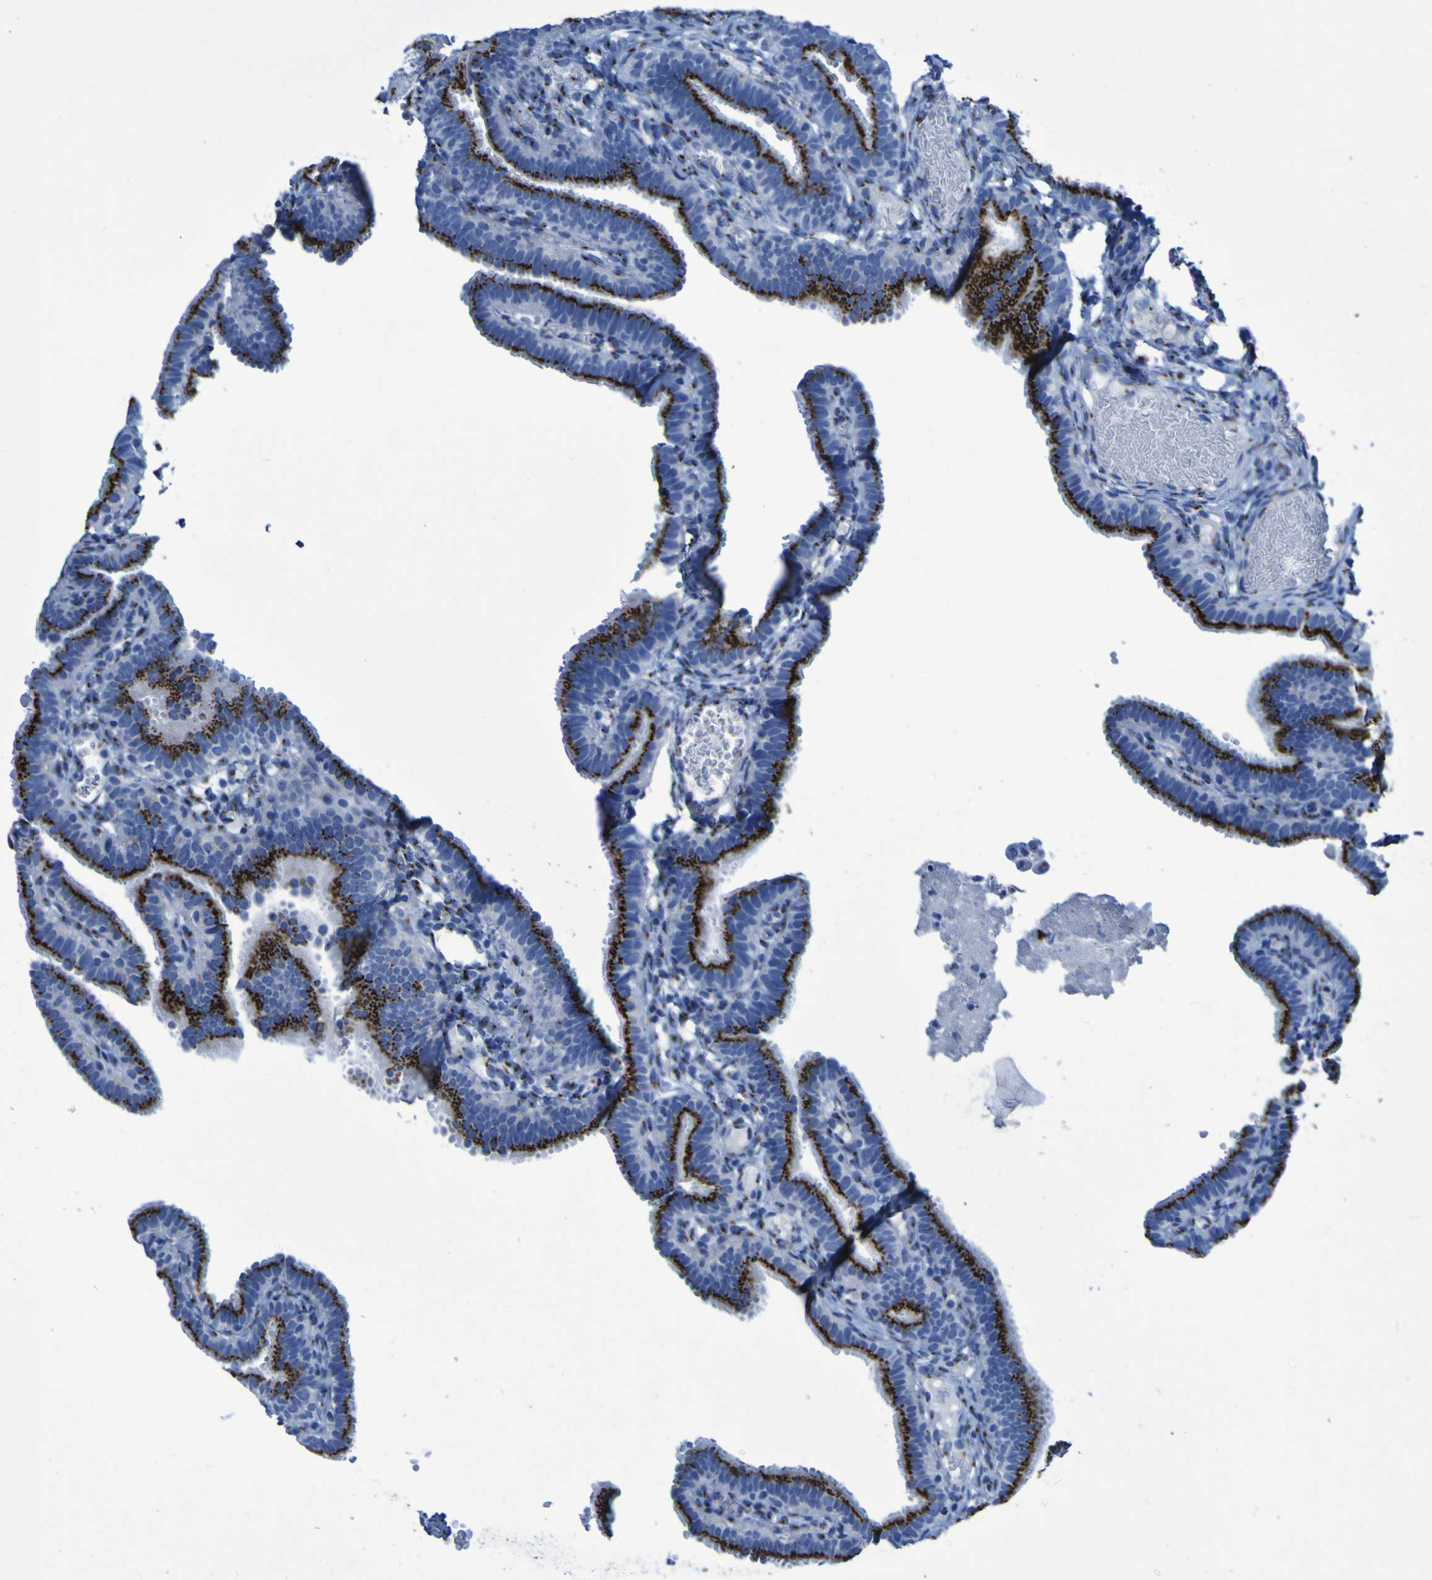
{"staining": {"intensity": "strong", "quantity": ">75%", "location": "cytoplasmic/membranous"}, "tissue": "fallopian tube", "cell_type": "Glandular cells", "image_type": "normal", "snomed": [{"axis": "morphology", "description": "Normal tissue, NOS"}, {"axis": "topography", "description": "Fallopian tube"}, {"axis": "topography", "description": "Placenta"}], "caption": "Glandular cells reveal high levels of strong cytoplasmic/membranous positivity in approximately >75% of cells in unremarkable human fallopian tube.", "gene": "GOLM1", "patient": {"sex": "female", "age": 34}}